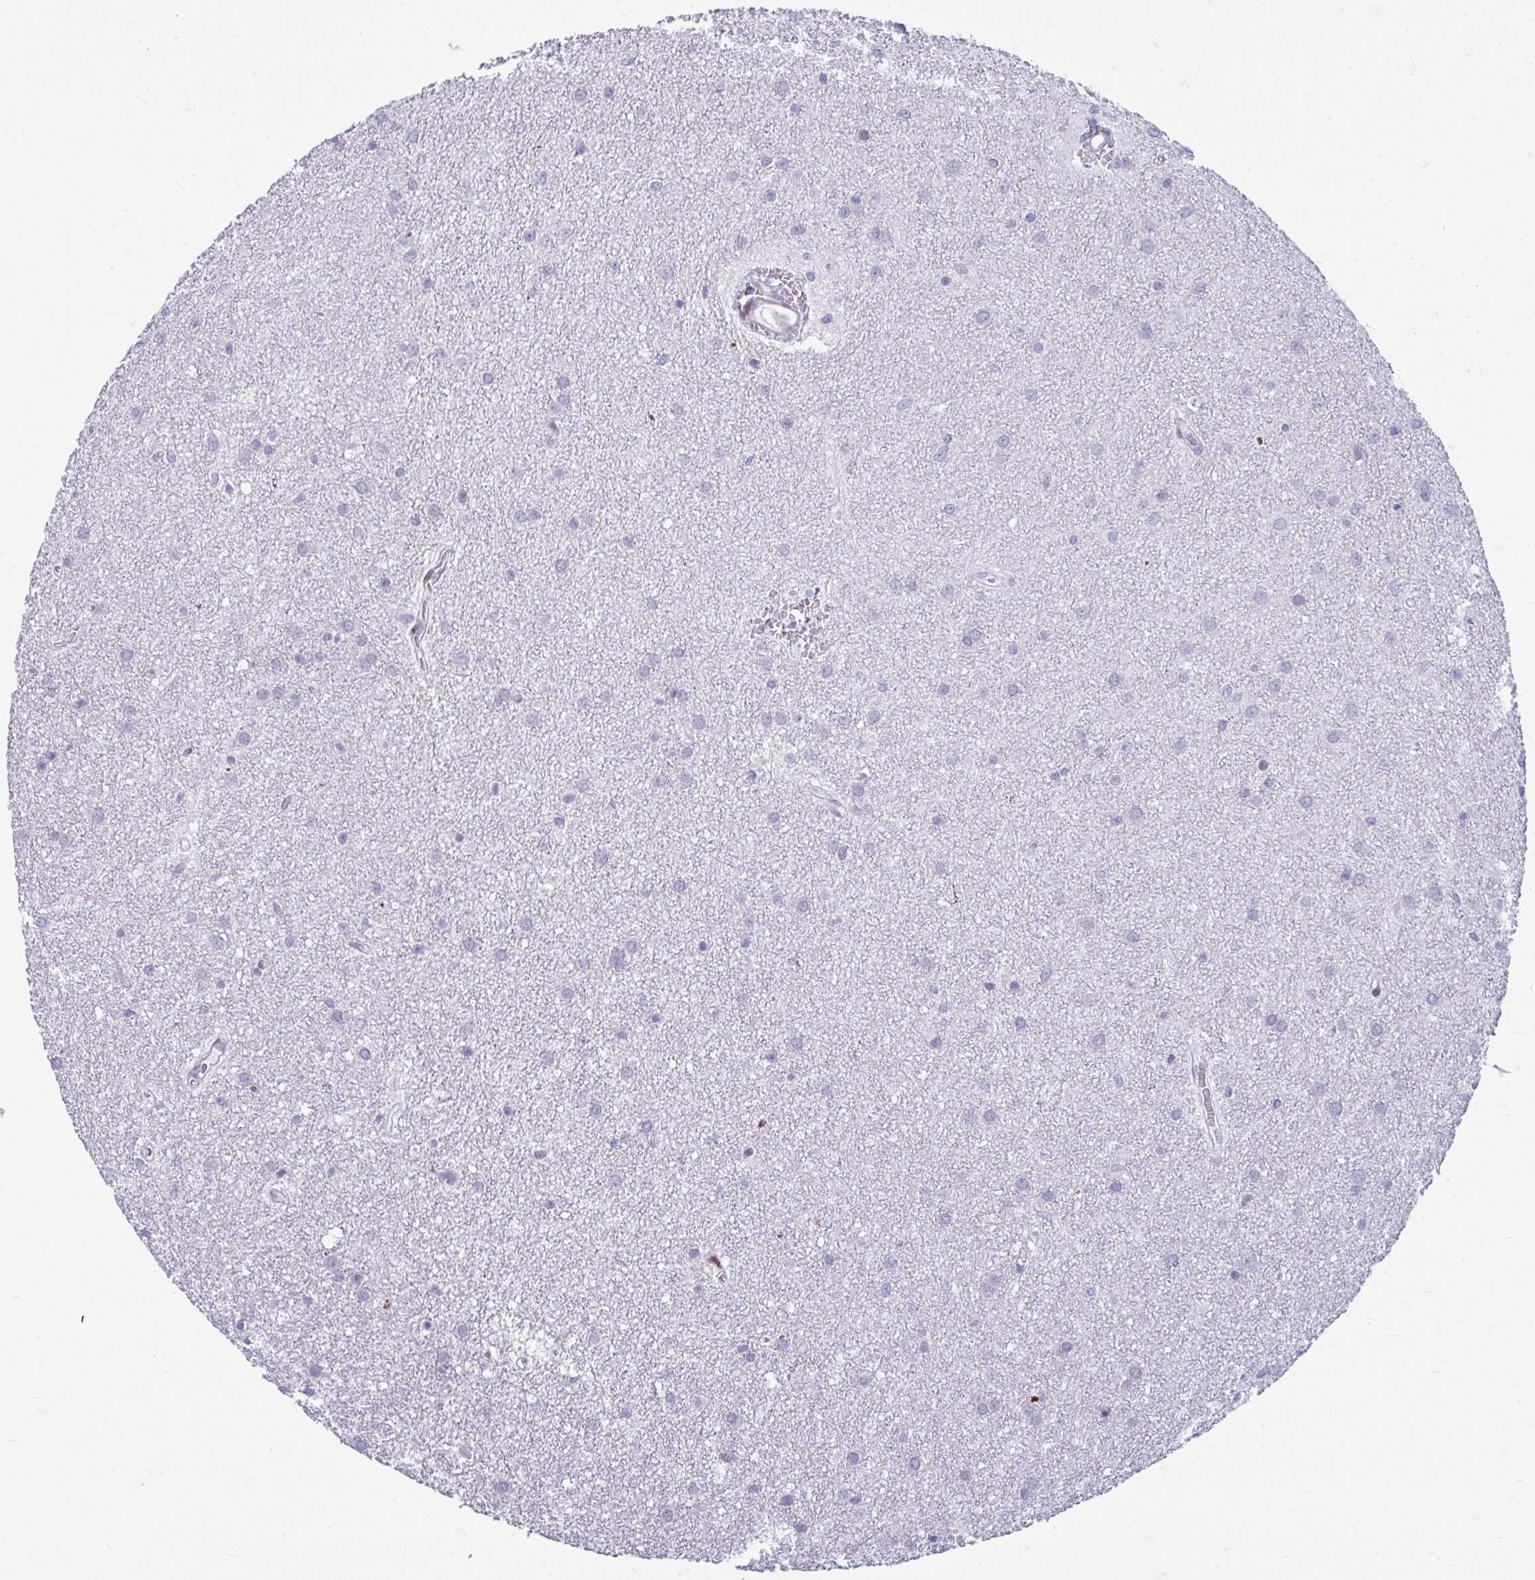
{"staining": {"intensity": "strong", "quantity": "<25%", "location": "nuclear"}, "tissue": "glioma", "cell_type": "Tumor cells", "image_type": "cancer", "snomed": [{"axis": "morphology", "description": "Glioma, malignant, Low grade"}, {"axis": "topography", "description": "Cerebellum"}], "caption": "The image demonstrates a brown stain indicating the presence of a protein in the nuclear of tumor cells in malignant glioma (low-grade).", "gene": "ISL1", "patient": {"sex": "female", "age": 5}}